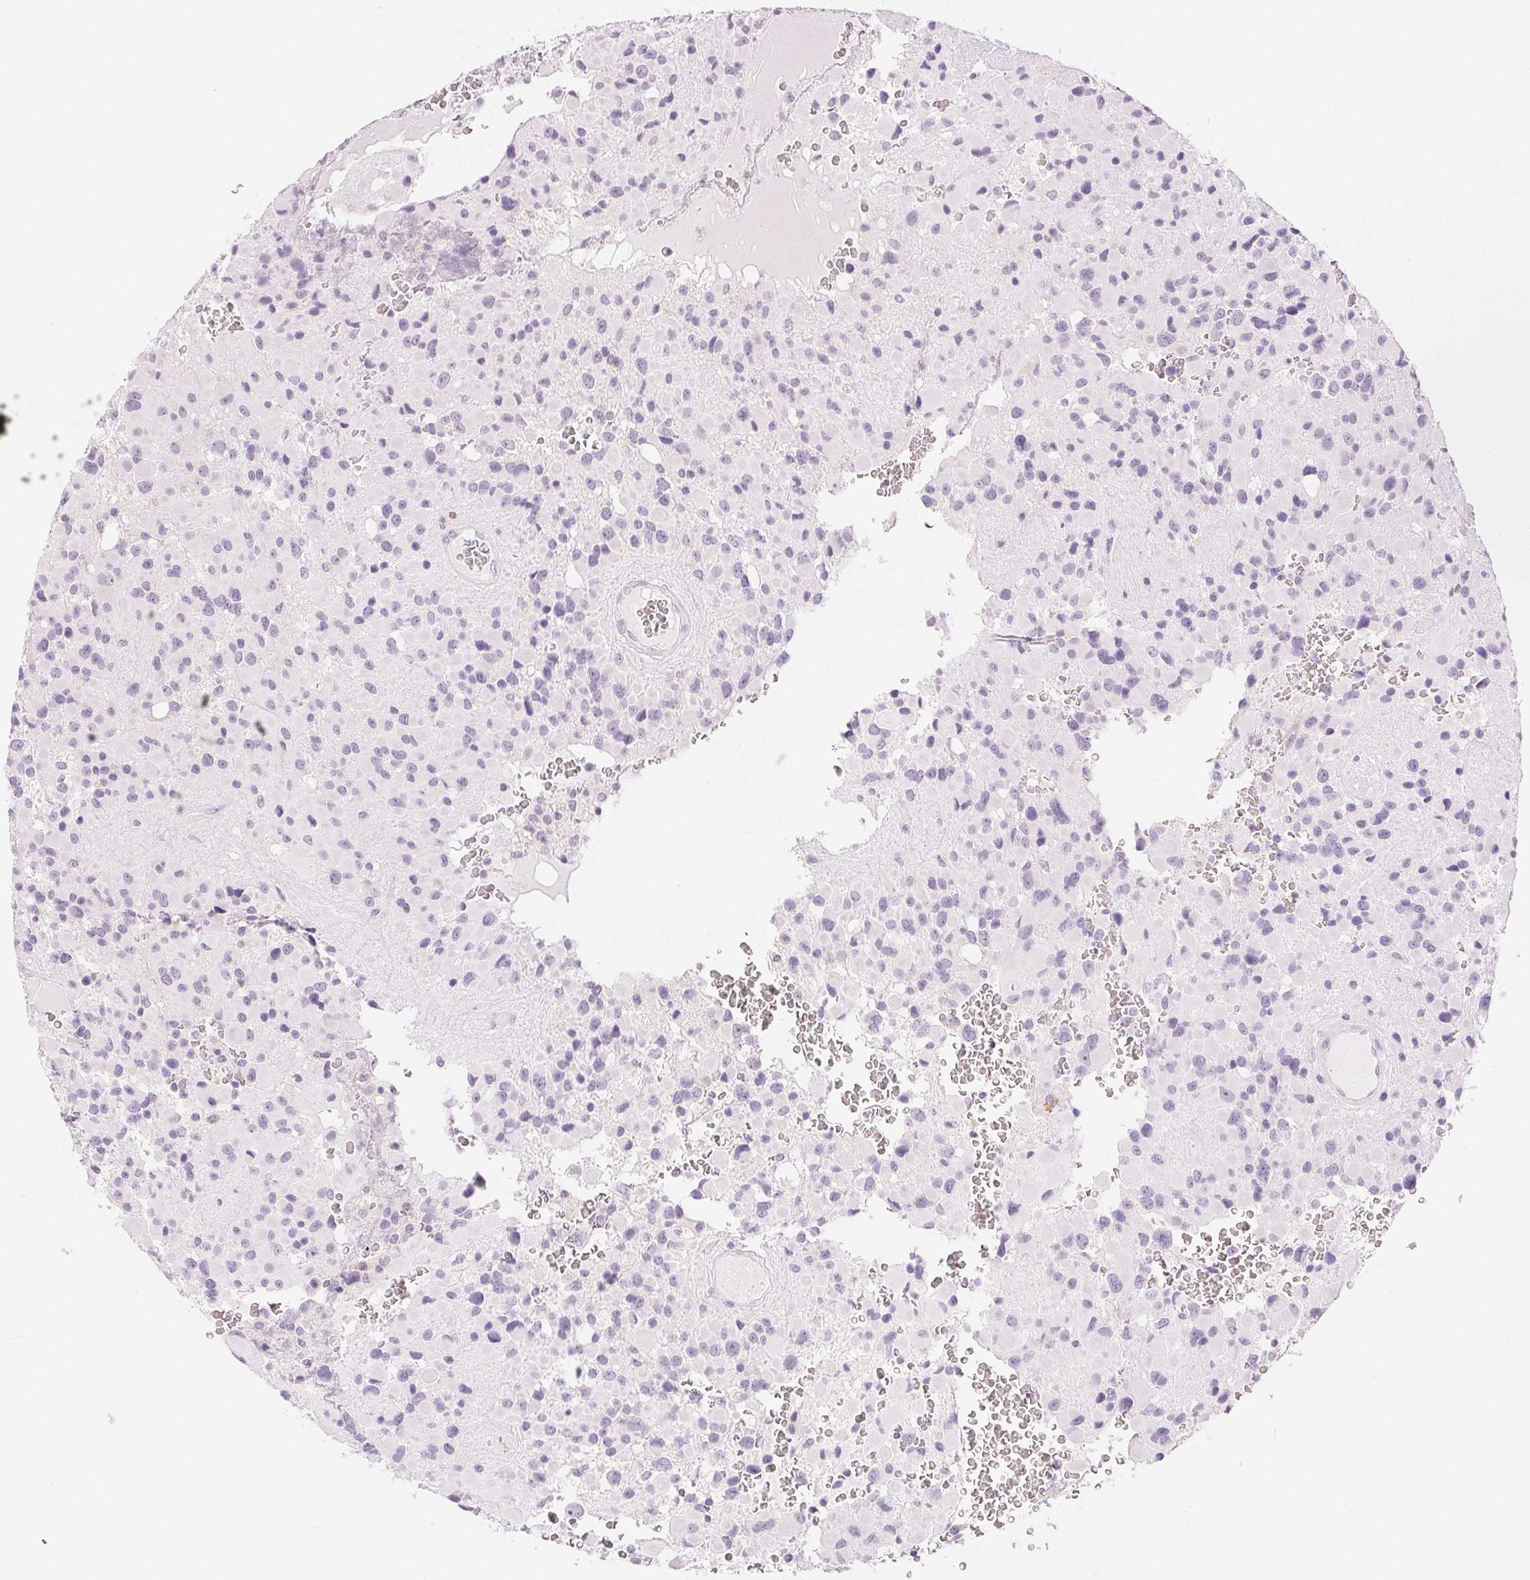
{"staining": {"intensity": "negative", "quantity": "none", "location": "none"}, "tissue": "glioma", "cell_type": "Tumor cells", "image_type": "cancer", "snomed": [{"axis": "morphology", "description": "Glioma, malignant, High grade"}, {"axis": "topography", "description": "Brain"}], "caption": "Glioma was stained to show a protein in brown. There is no significant staining in tumor cells. Nuclei are stained in blue.", "gene": "SLC5A2", "patient": {"sex": "female", "age": 40}}